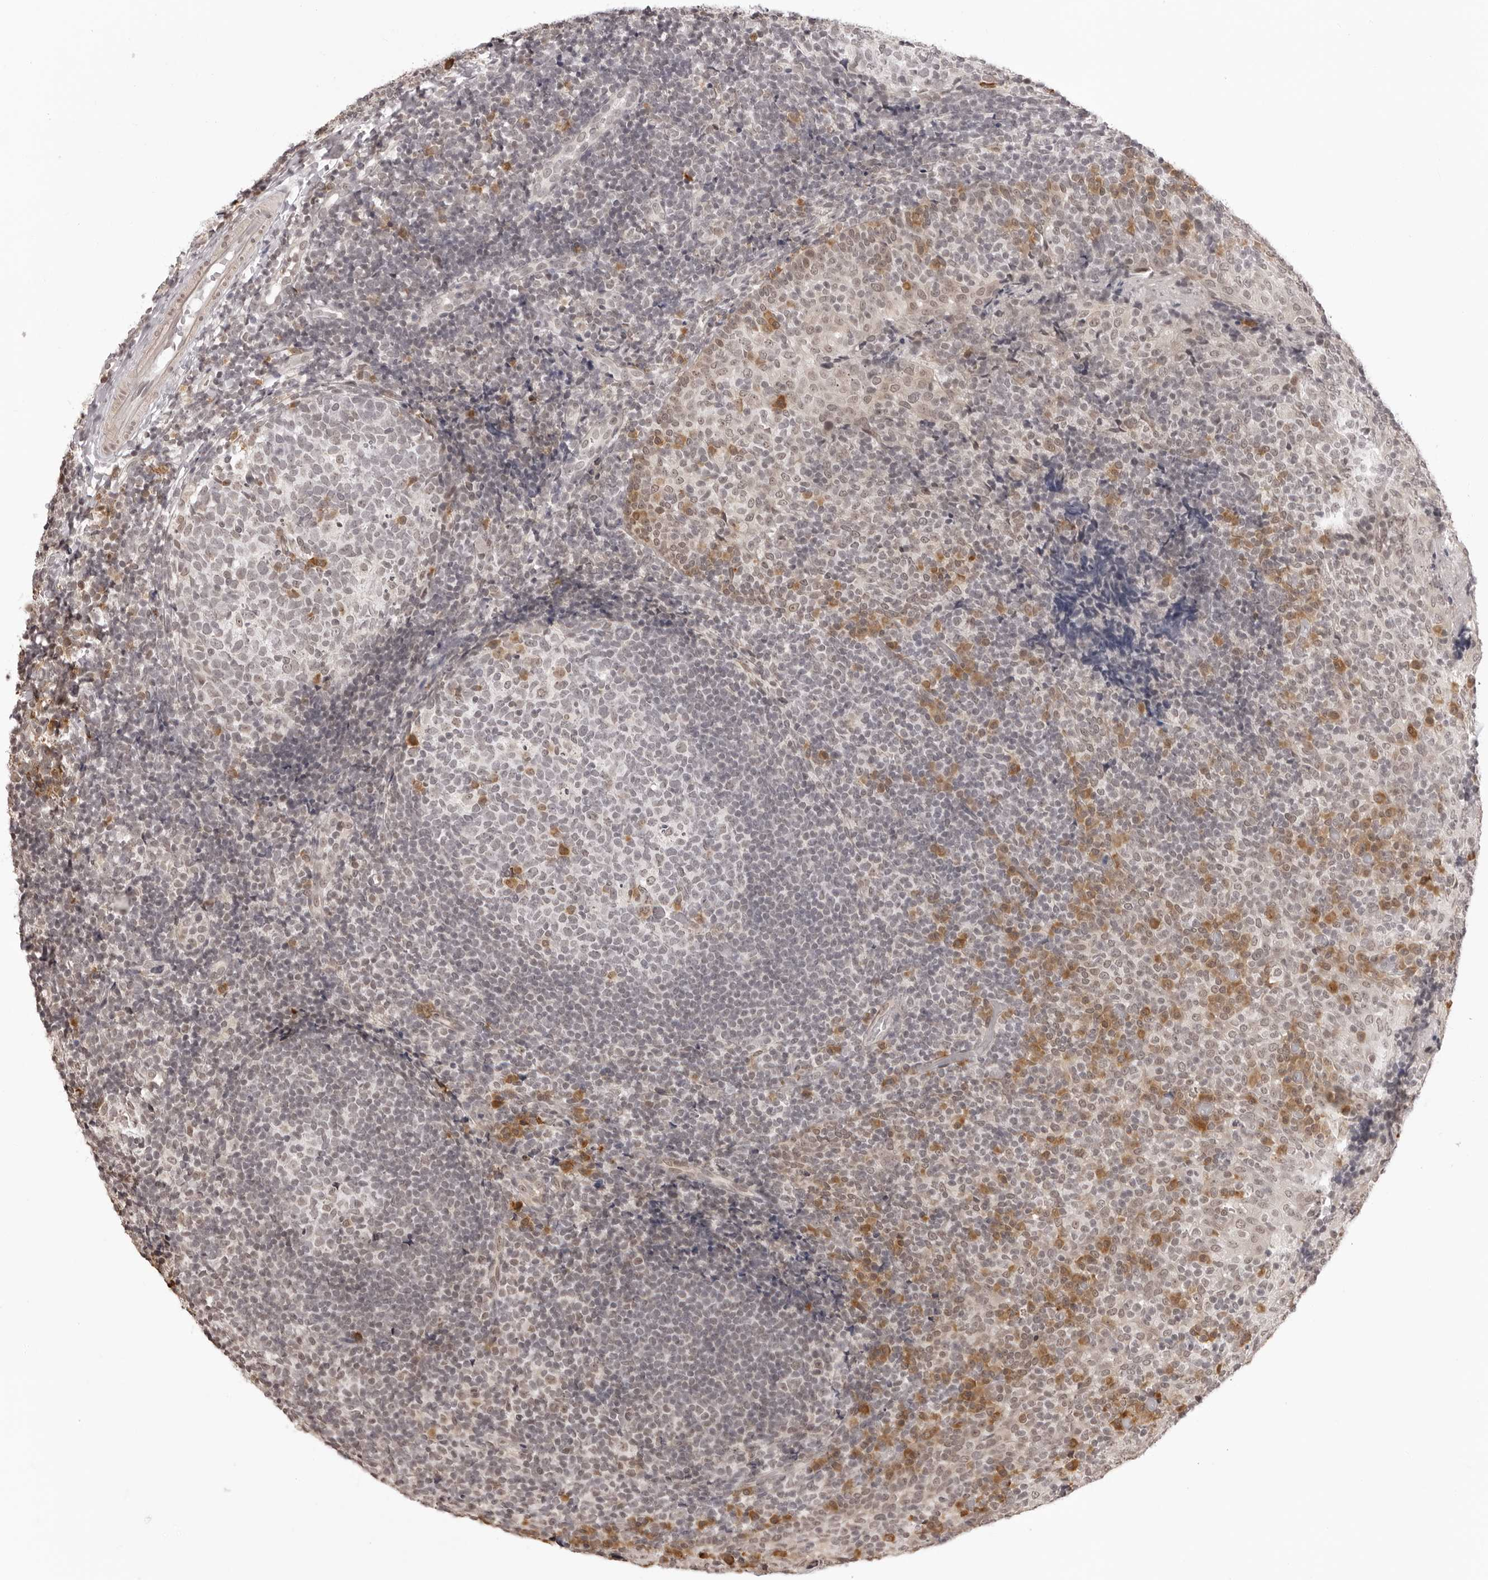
{"staining": {"intensity": "moderate", "quantity": "<25%", "location": "cytoplasmic/membranous"}, "tissue": "tonsil", "cell_type": "Germinal center cells", "image_type": "normal", "snomed": [{"axis": "morphology", "description": "Normal tissue, NOS"}, {"axis": "topography", "description": "Tonsil"}], "caption": "DAB (3,3'-diaminobenzidine) immunohistochemical staining of benign human tonsil demonstrates moderate cytoplasmic/membranous protein expression in approximately <25% of germinal center cells. The staining was performed using DAB (3,3'-diaminobenzidine), with brown indicating positive protein expression. Nuclei are stained blue with hematoxylin.", "gene": "ZC3H11A", "patient": {"sex": "female", "age": 19}}